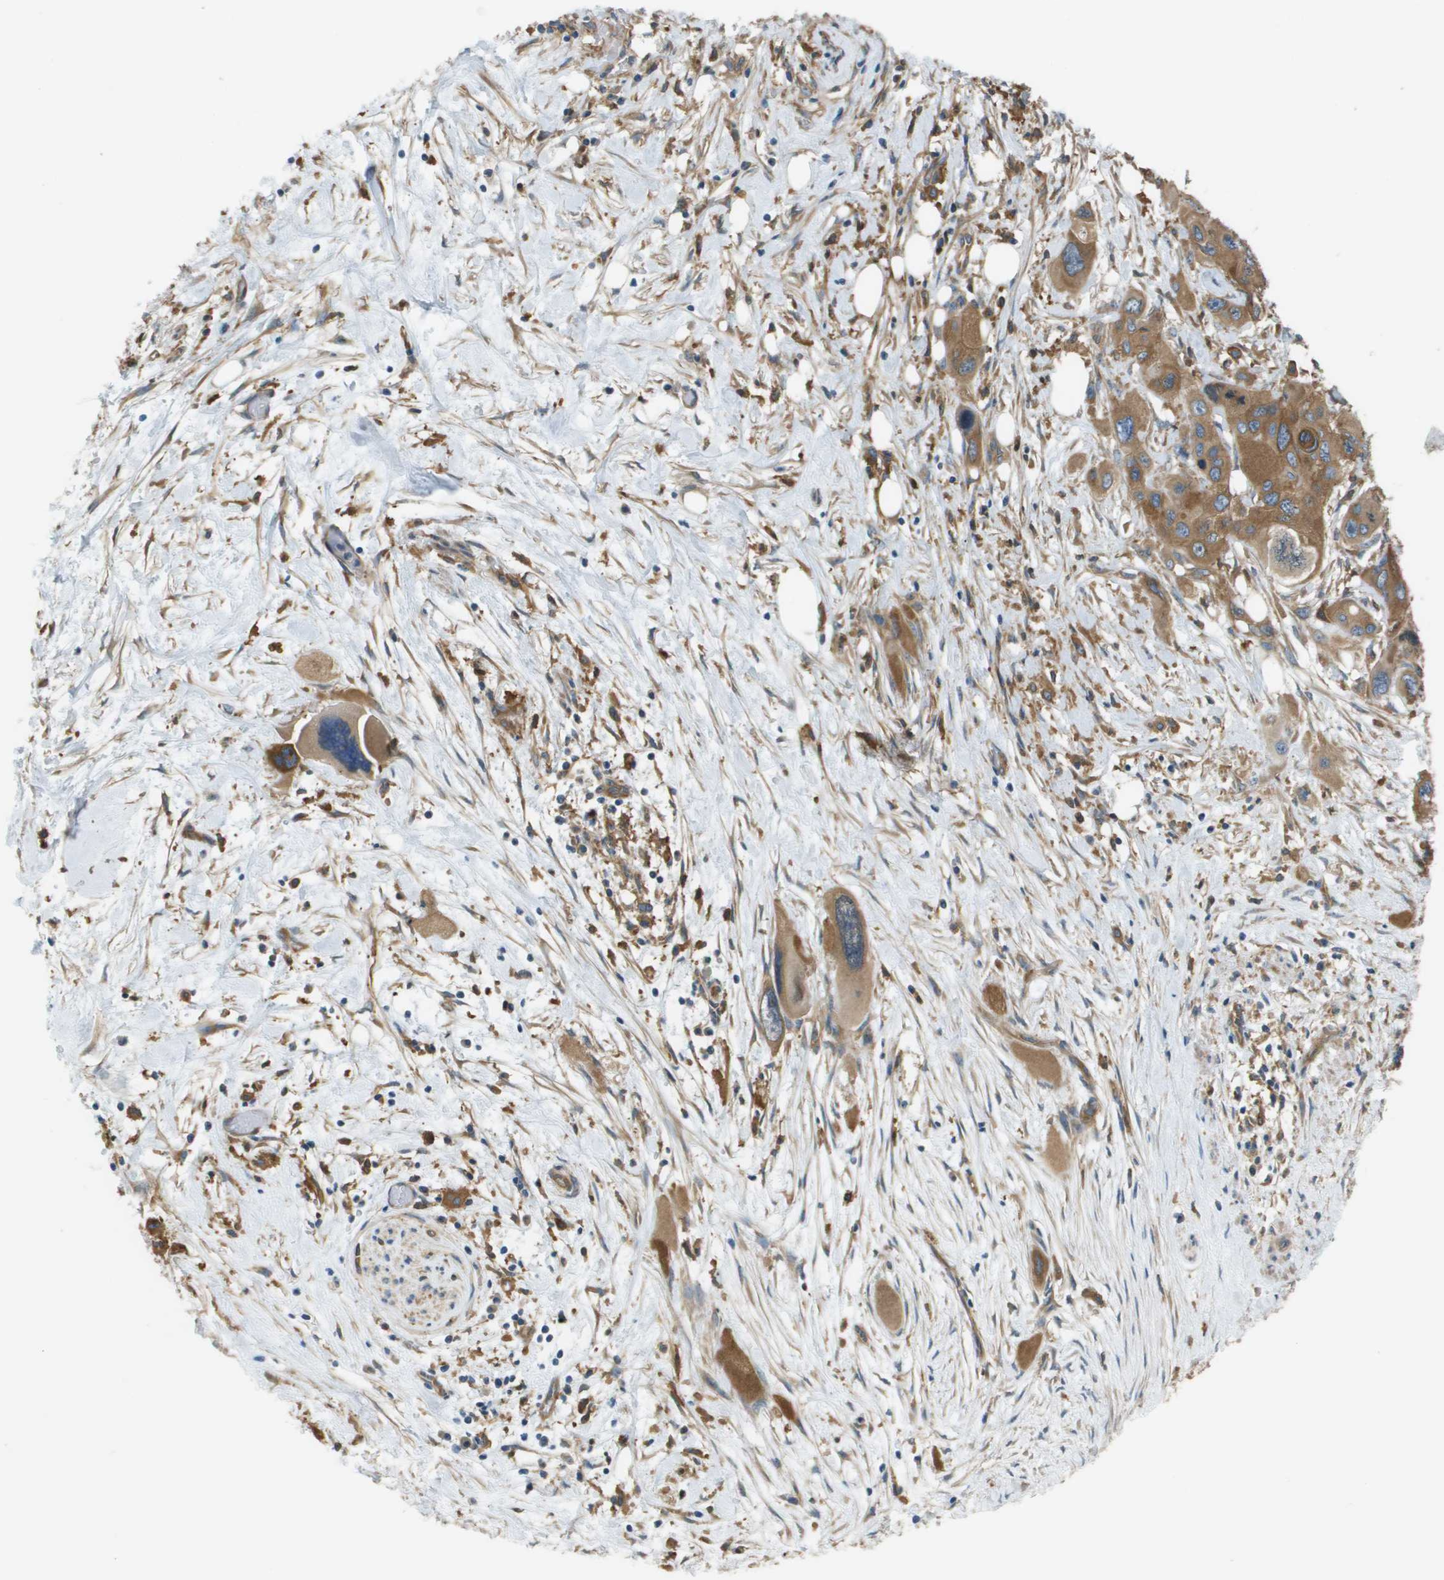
{"staining": {"intensity": "moderate", "quantity": ">75%", "location": "cytoplasmic/membranous"}, "tissue": "pancreatic cancer", "cell_type": "Tumor cells", "image_type": "cancer", "snomed": [{"axis": "morphology", "description": "Adenocarcinoma, NOS"}, {"axis": "topography", "description": "Pancreas"}], "caption": "DAB (3,3'-diaminobenzidine) immunohistochemical staining of human pancreatic cancer exhibits moderate cytoplasmic/membranous protein expression in approximately >75% of tumor cells.", "gene": "CORO1B", "patient": {"sex": "male", "age": 73}}